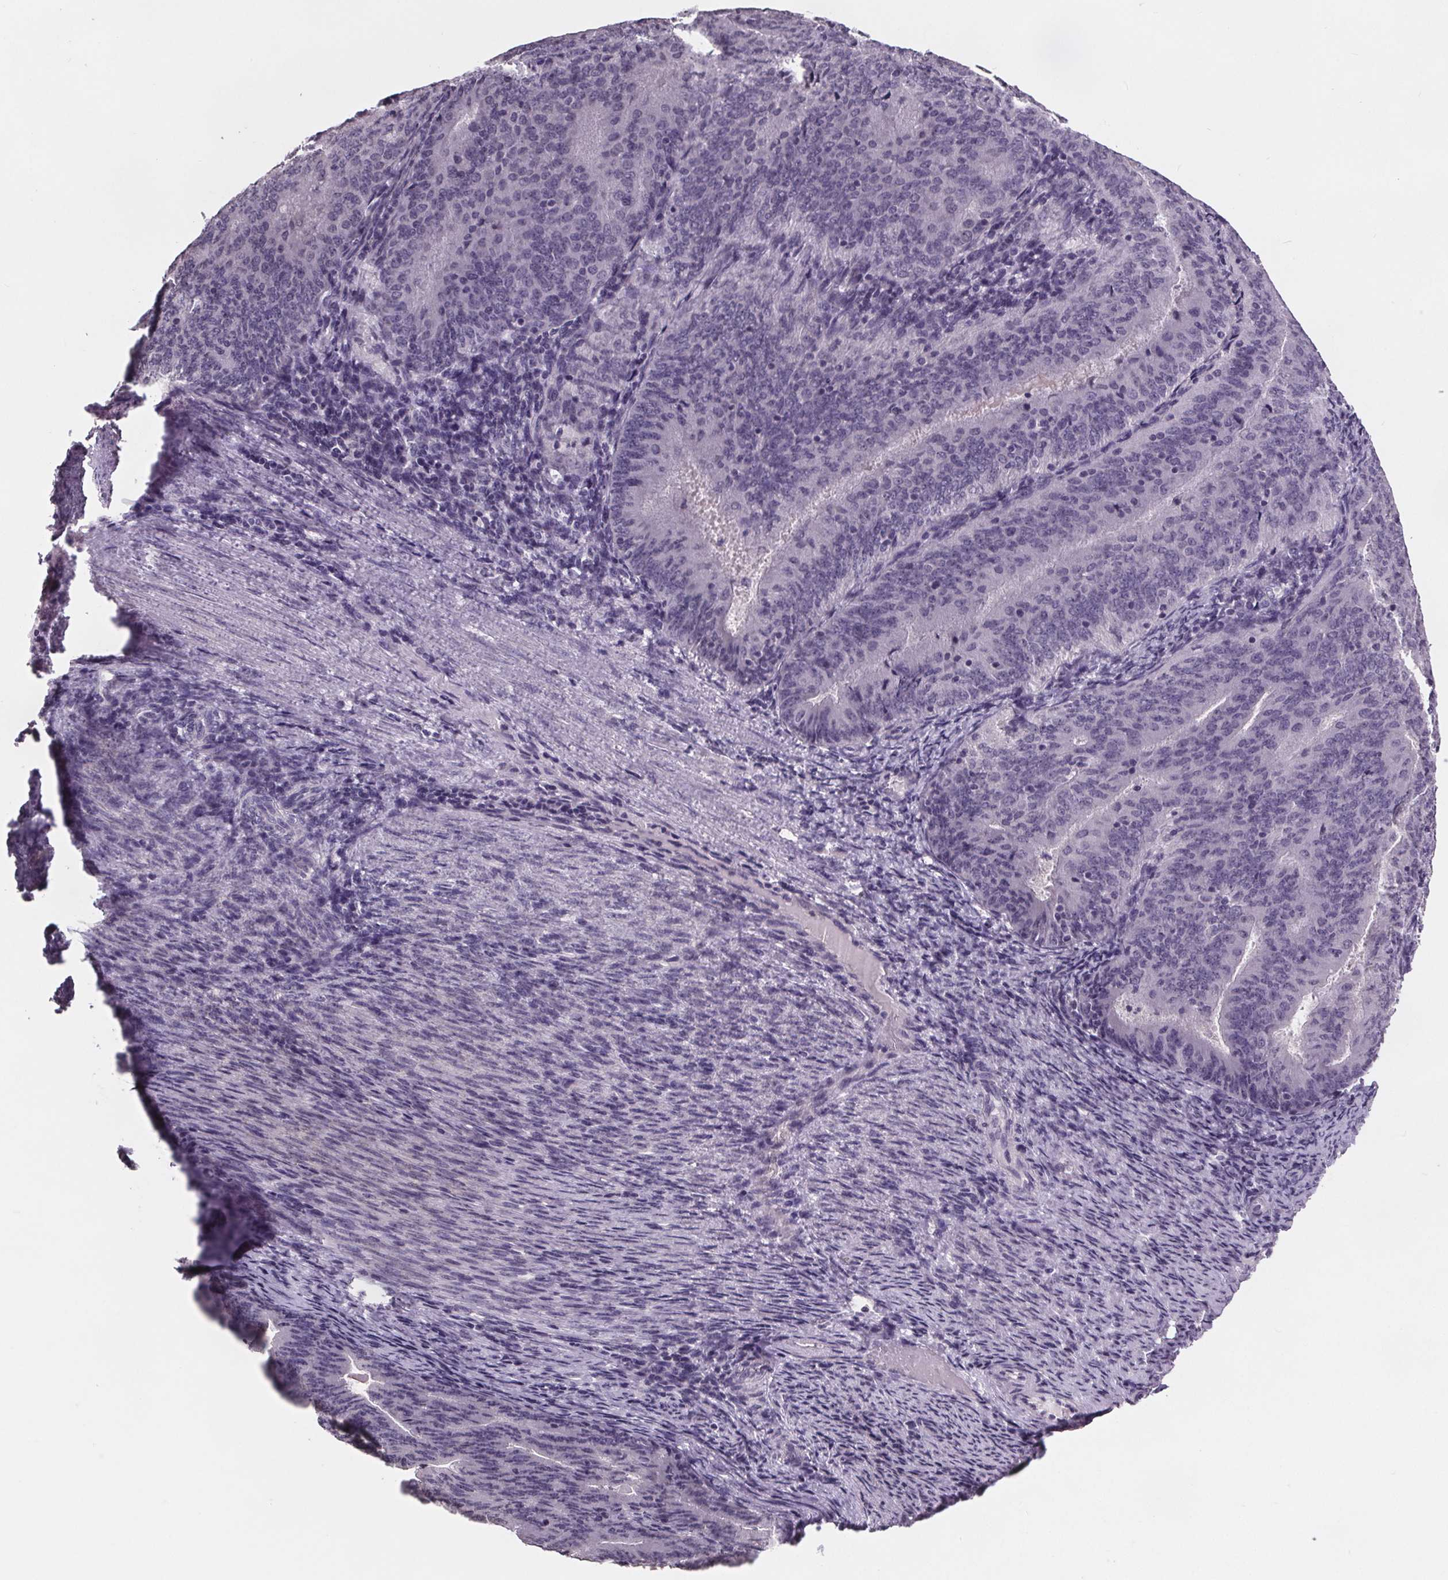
{"staining": {"intensity": "negative", "quantity": "none", "location": "none"}, "tissue": "endometrial cancer", "cell_type": "Tumor cells", "image_type": "cancer", "snomed": [{"axis": "morphology", "description": "Adenocarcinoma, NOS"}, {"axis": "topography", "description": "Endometrium"}], "caption": "The micrograph exhibits no significant expression in tumor cells of endometrial adenocarcinoma. (Stains: DAB (3,3'-diaminobenzidine) immunohistochemistry with hematoxylin counter stain, Microscopy: brightfield microscopy at high magnification).", "gene": "NKX6-1", "patient": {"sex": "female", "age": 57}}